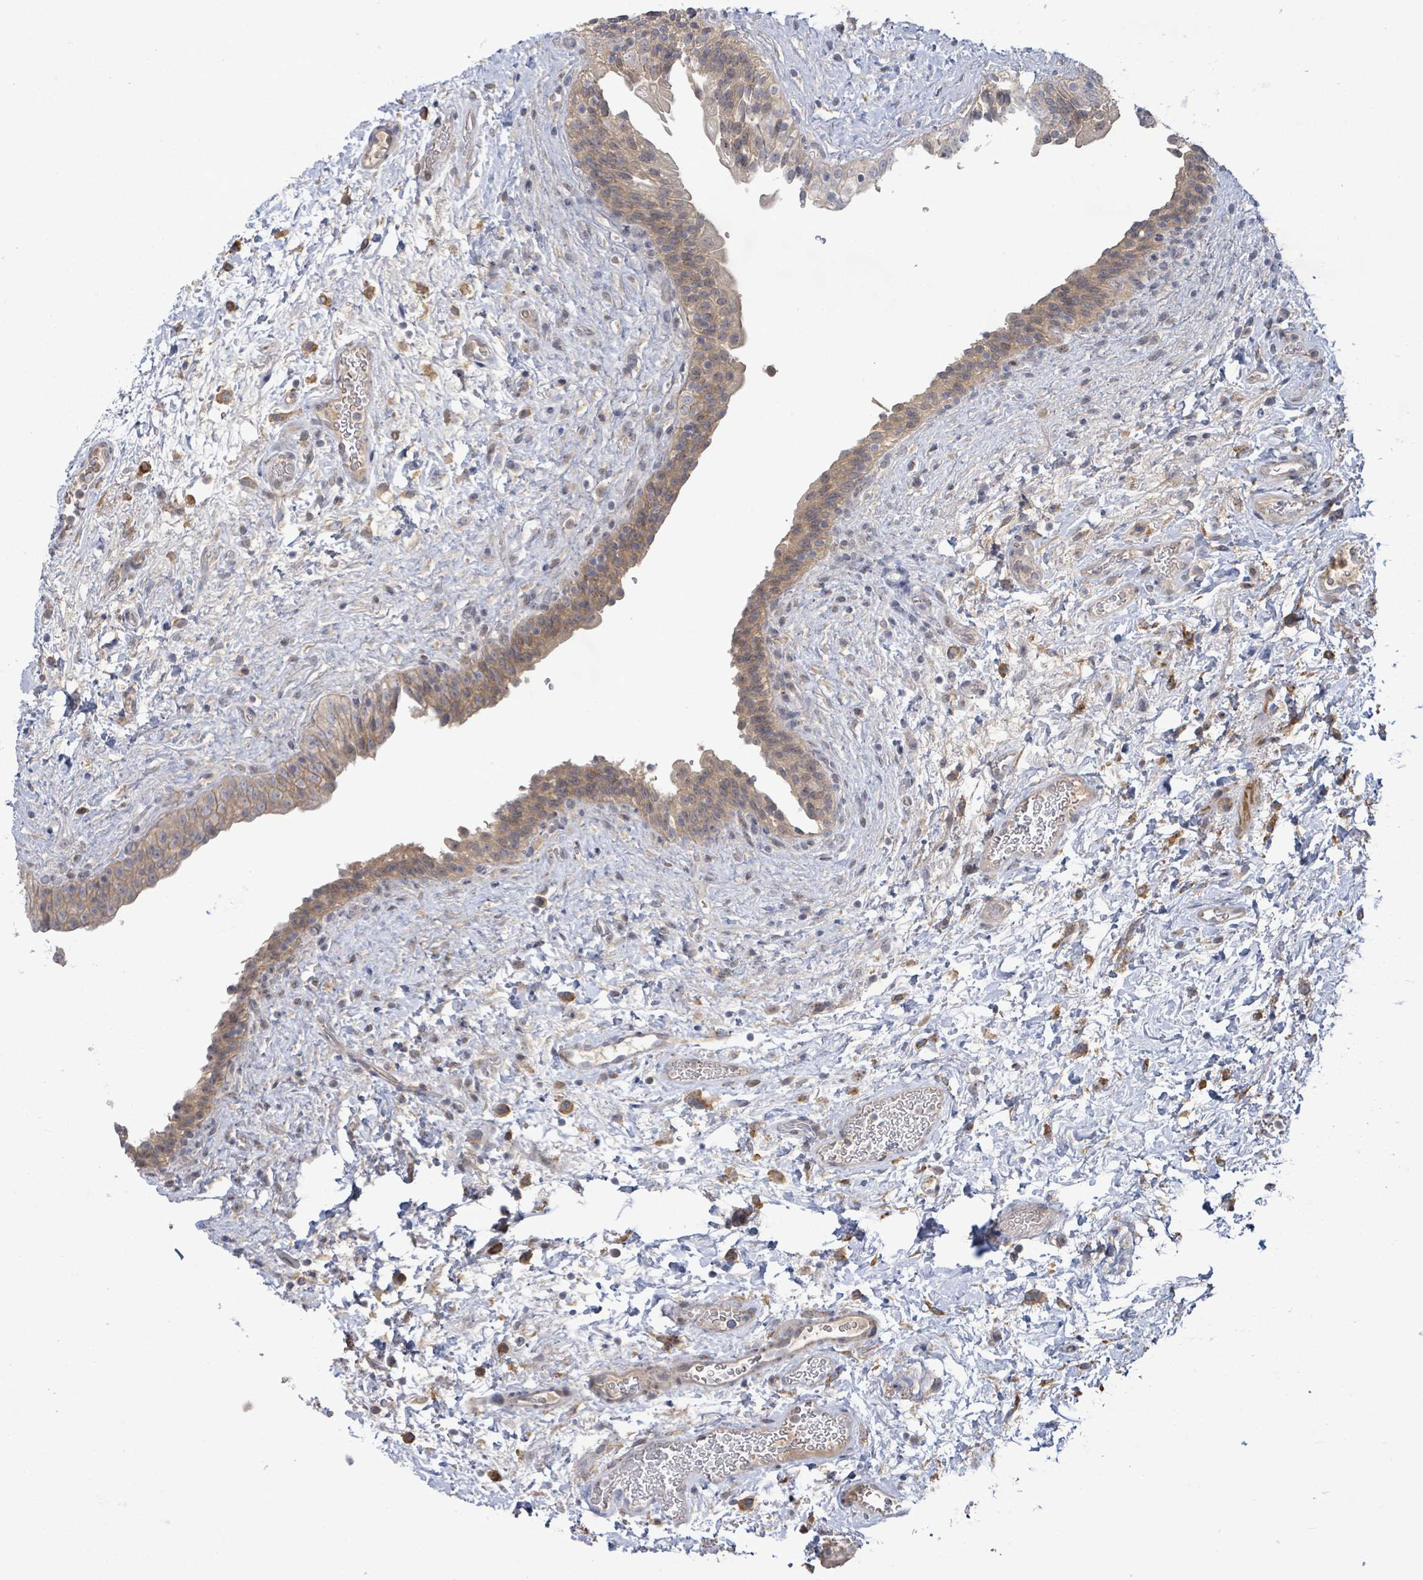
{"staining": {"intensity": "weak", "quantity": ">75%", "location": "cytoplasmic/membranous"}, "tissue": "urinary bladder", "cell_type": "Urothelial cells", "image_type": "normal", "snomed": [{"axis": "morphology", "description": "Normal tissue, NOS"}, {"axis": "topography", "description": "Urinary bladder"}], "caption": "The immunohistochemical stain shows weak cytoplasmic/membranous staining in urothelial cells of benign urinary bladder. The staining was performed using DAB (3,3'-diaminobenzidine) to visualize the protein expression in brown, while the nuclei were stained in blue with hematoxylin (Magnification: 20x).", "gene": "SLIT3", "patient": {"sex": "male", "age": 69}}